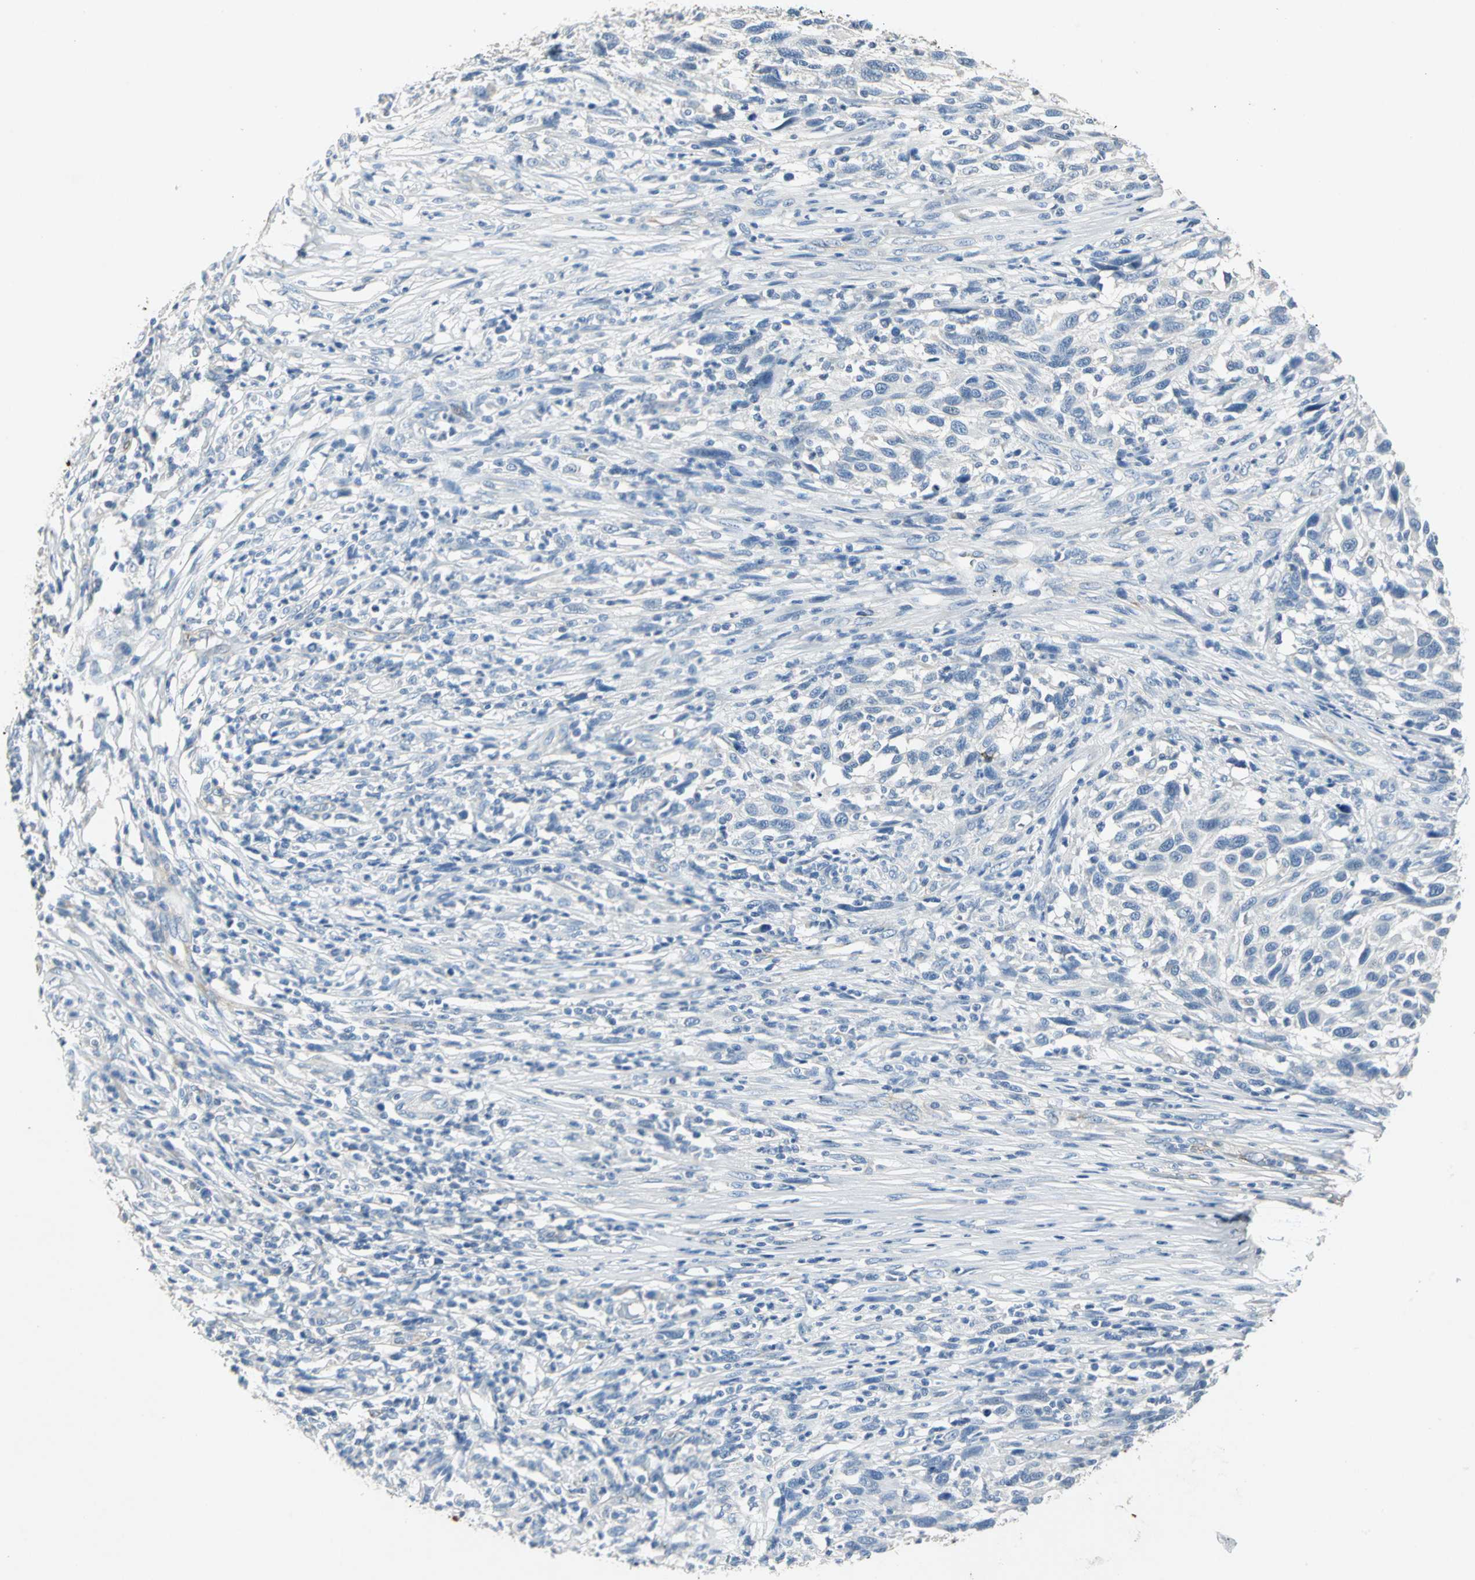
{"staining": {"intensity": "negative", "quantity": "none", "location": "none"}, "tissue": "melanoma", "cell_type": "Tumor cells", "image_type": "cancer", "snomed": [{"axis": "morphology", "description": "Malignant melanoma, Metastatic site"}, {"axis": "topography", "description": "Lymph node"}], "caption": "There is no significant positivity in tumor cells of melanoma. The staining is performed using DAB (3,3'-diaminobenzidine) brown chromogen with nuclei counter-stained in using hematoxylin.", "gene": "EFNB3", "patient": {"sex": "male", "age": 61}}